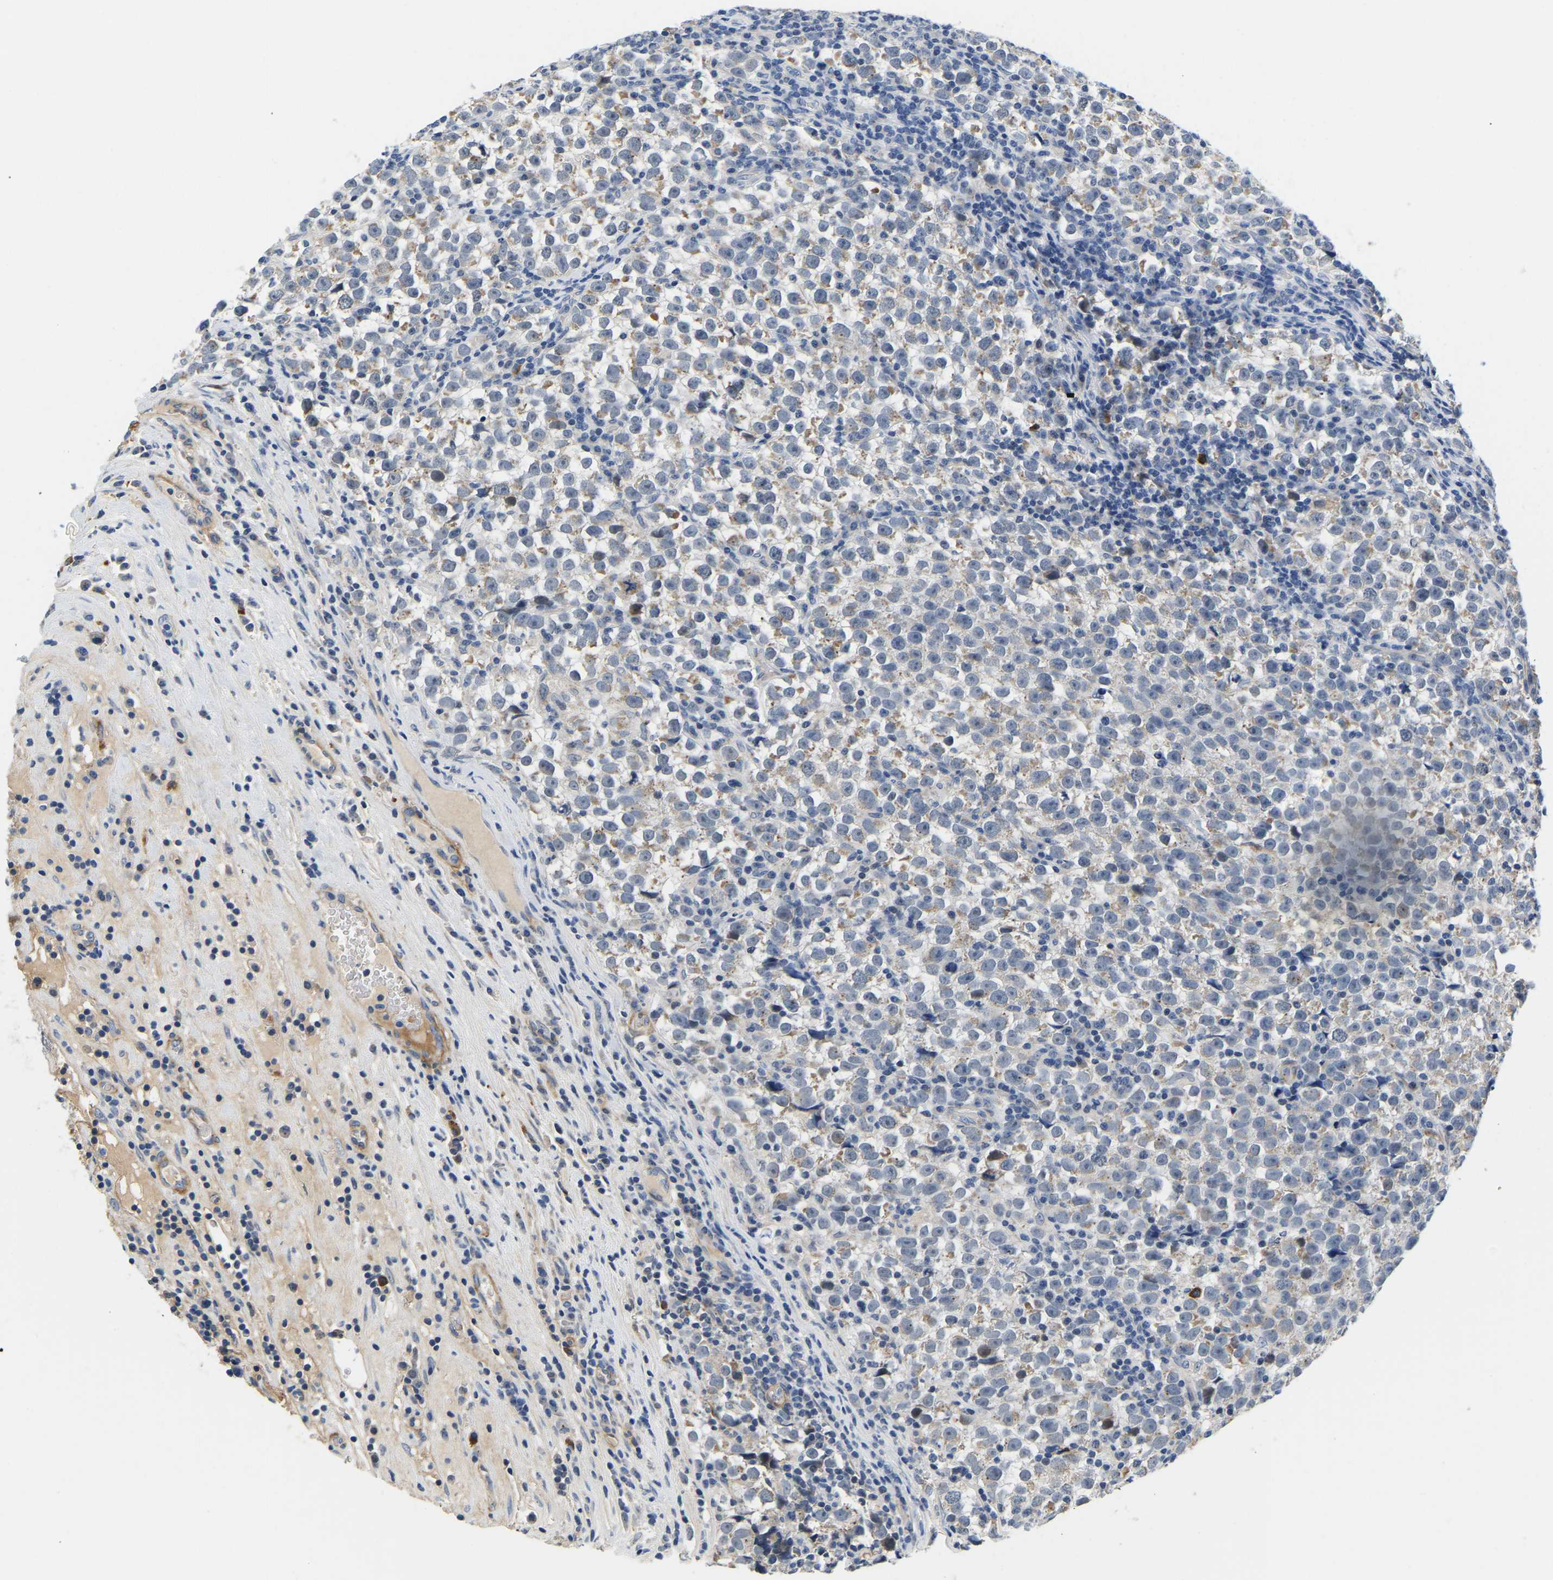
{"staining": {"intensity": "negative", "quantity": "none", "location": "none"}, "tissue": "testis cancer", "cell_type": "Tumor cells", "image_type": "cancer", "snomed": [{"axis": "morphology", "description": "Normal tissue, NOS"}, {"axis": "morphology", "description": "Seminoma, NOS"}, {"axis": "topography", "description": "Testis"}], "caption": "Tumor cells are negative for brown protein staining in seminoma (testis). The staining is performed using DAB brown chromogen with nuclei counter-stained in using hematoxylin.", "gene": "LIAS", "patient": {"sex": "male", "age": 43}}